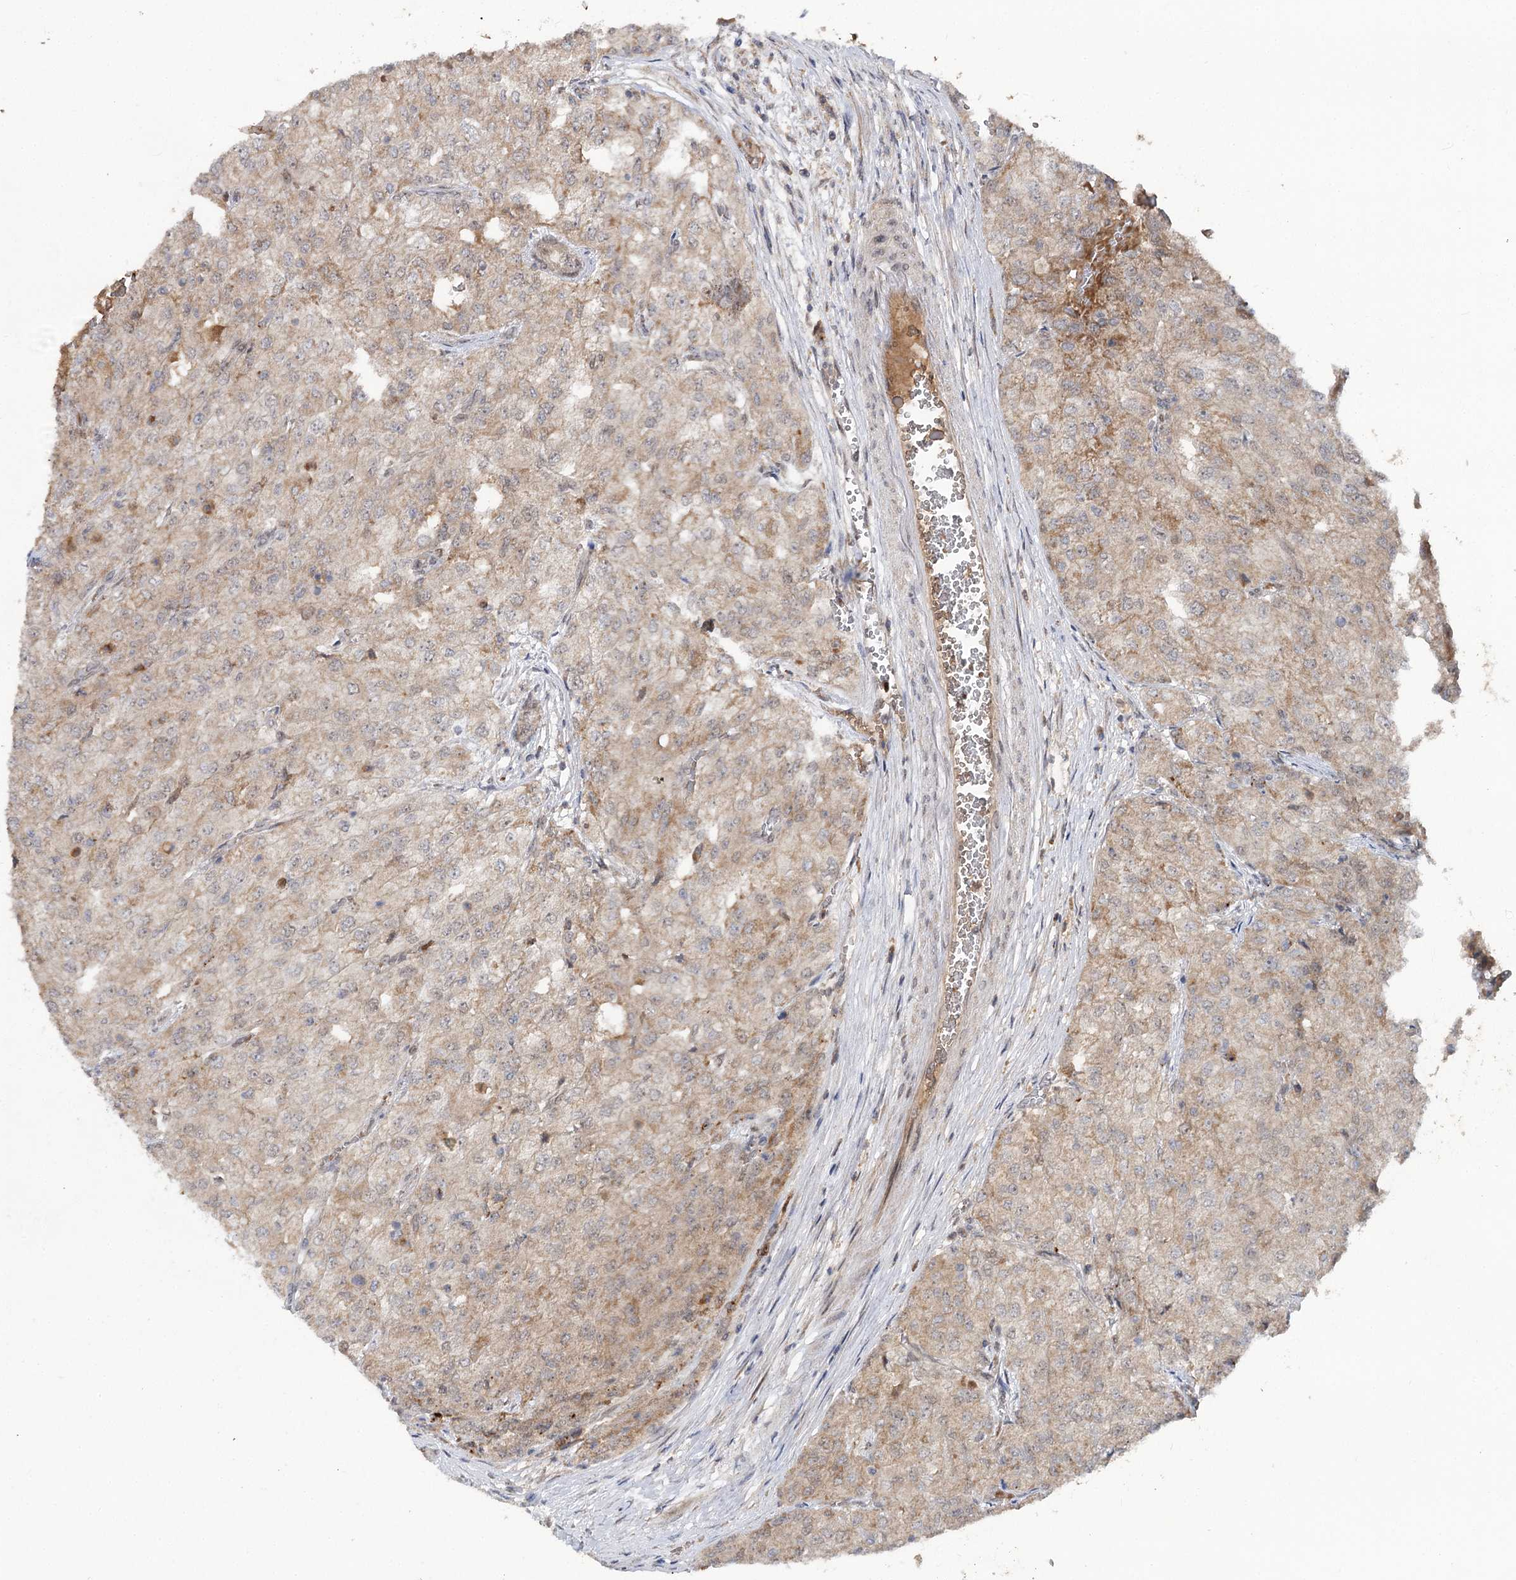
{"staining": {"intensity": "weak", "quantity": "25%-75%", "location": "cytoplasmic/membranous"}, "tissue": "renal cancer", "cell_type": "Tumor cells", "image_type": "cancer", "snomed": [{"axis": "morphology", "description": "Adenocarcinoma, NOS"}, {"axis": "topography", "description": "Kidney"}], "caption": "Protein staining exhibits weak cytoplasmic/membranous expression in about 25%-75% of tumor cells in renal cancer.", "gene": "MSANTD2", "patient": {"sex": "female", "age": 54}}